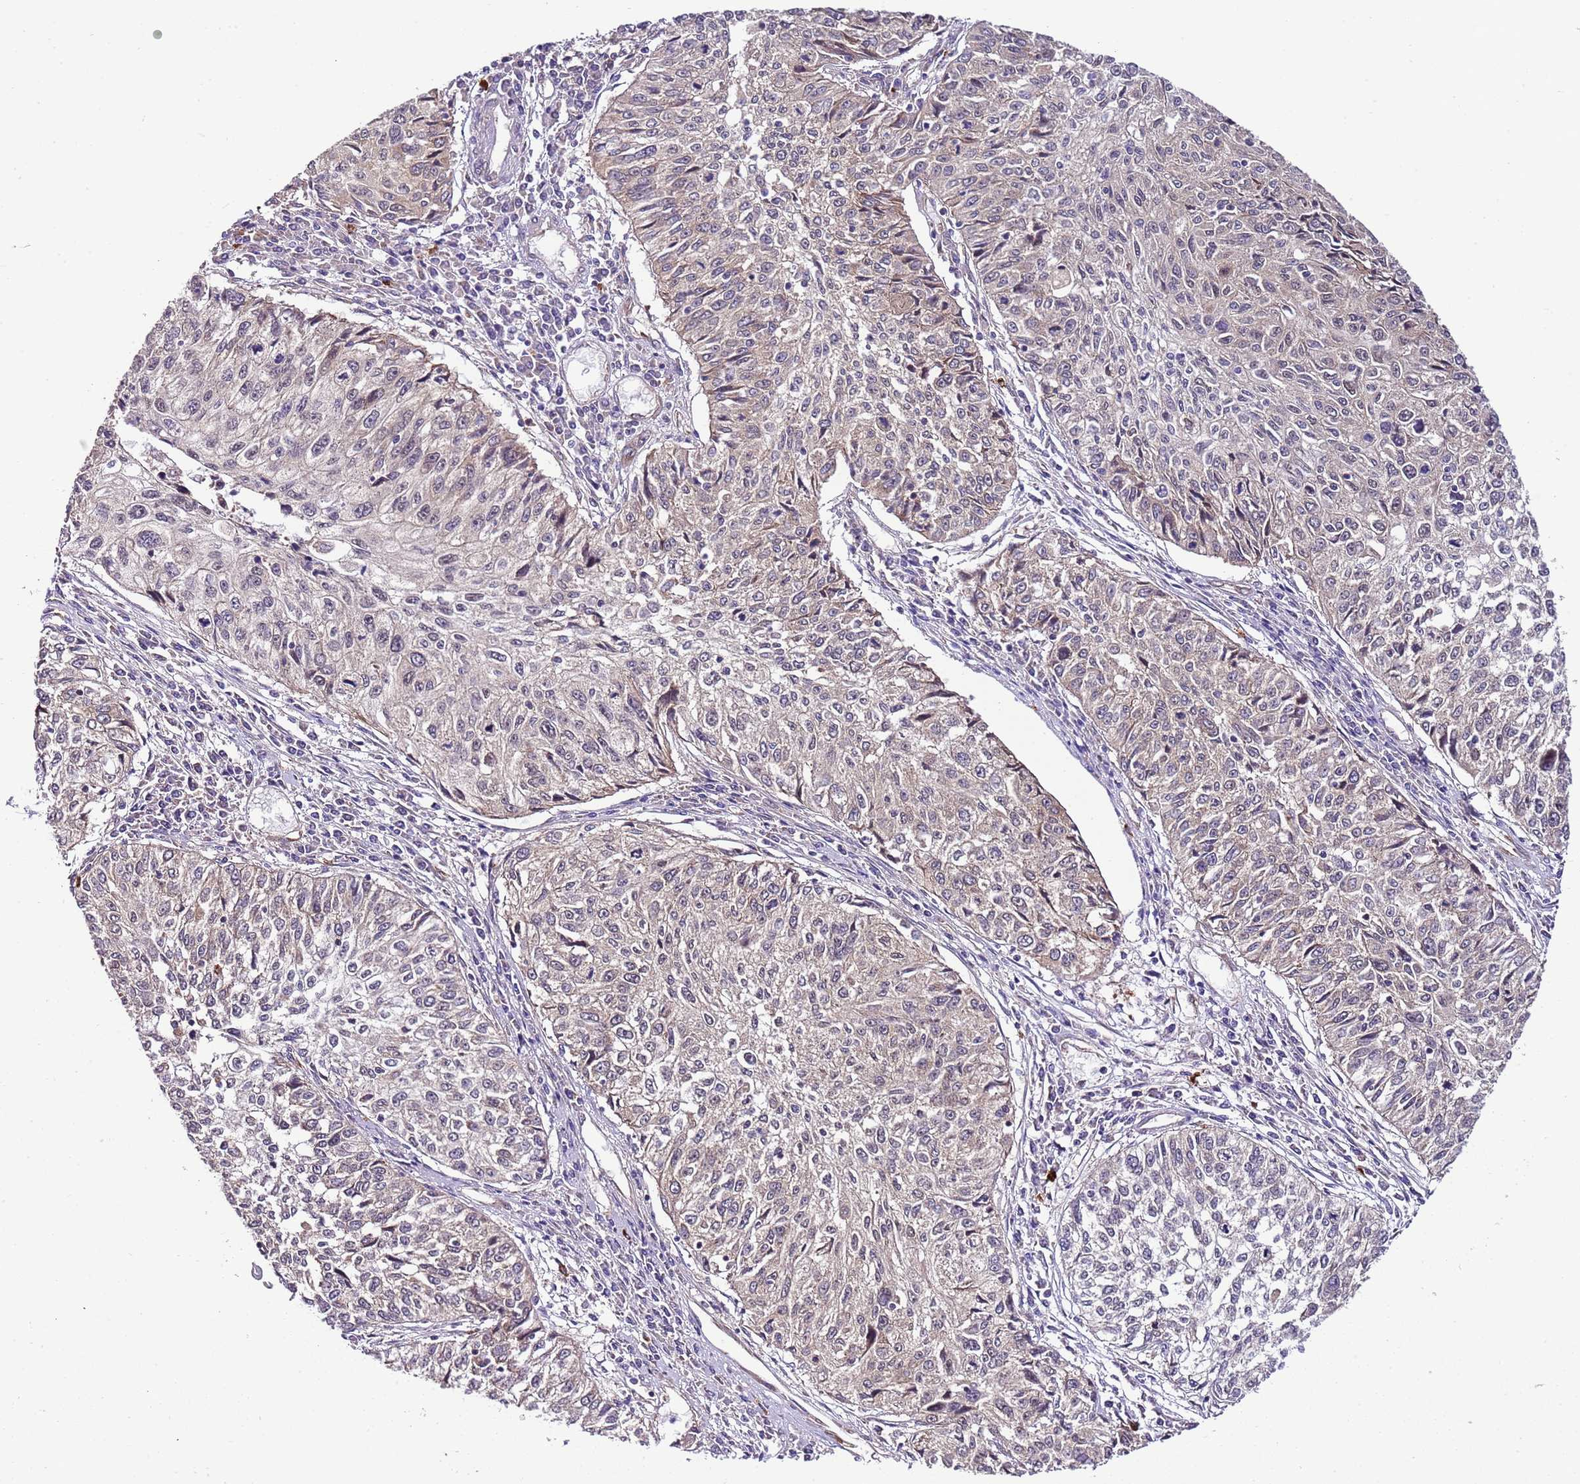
{"staining": {"intensity": "weak", "quantity": "25%-75%", "location": "cytoplasmic/membranous"}, "tissue": "cervical cancer", "cell_type": "Tumor cells", "image_type": "cancer", "snomed": [{"axis": "morphology", "description": "Squamous cell carcinoma, NOS"}, {"axis": "topography", "description": "Cervix"}], "caption": "Tumor cells exhibit low levels of weak cytoplasmic/membranous expression in about 25%-75% of cells in human cervical squamous cell carcinoma.", "gene": "DONSON", "patient": {"sex": "female", "age": 57}}